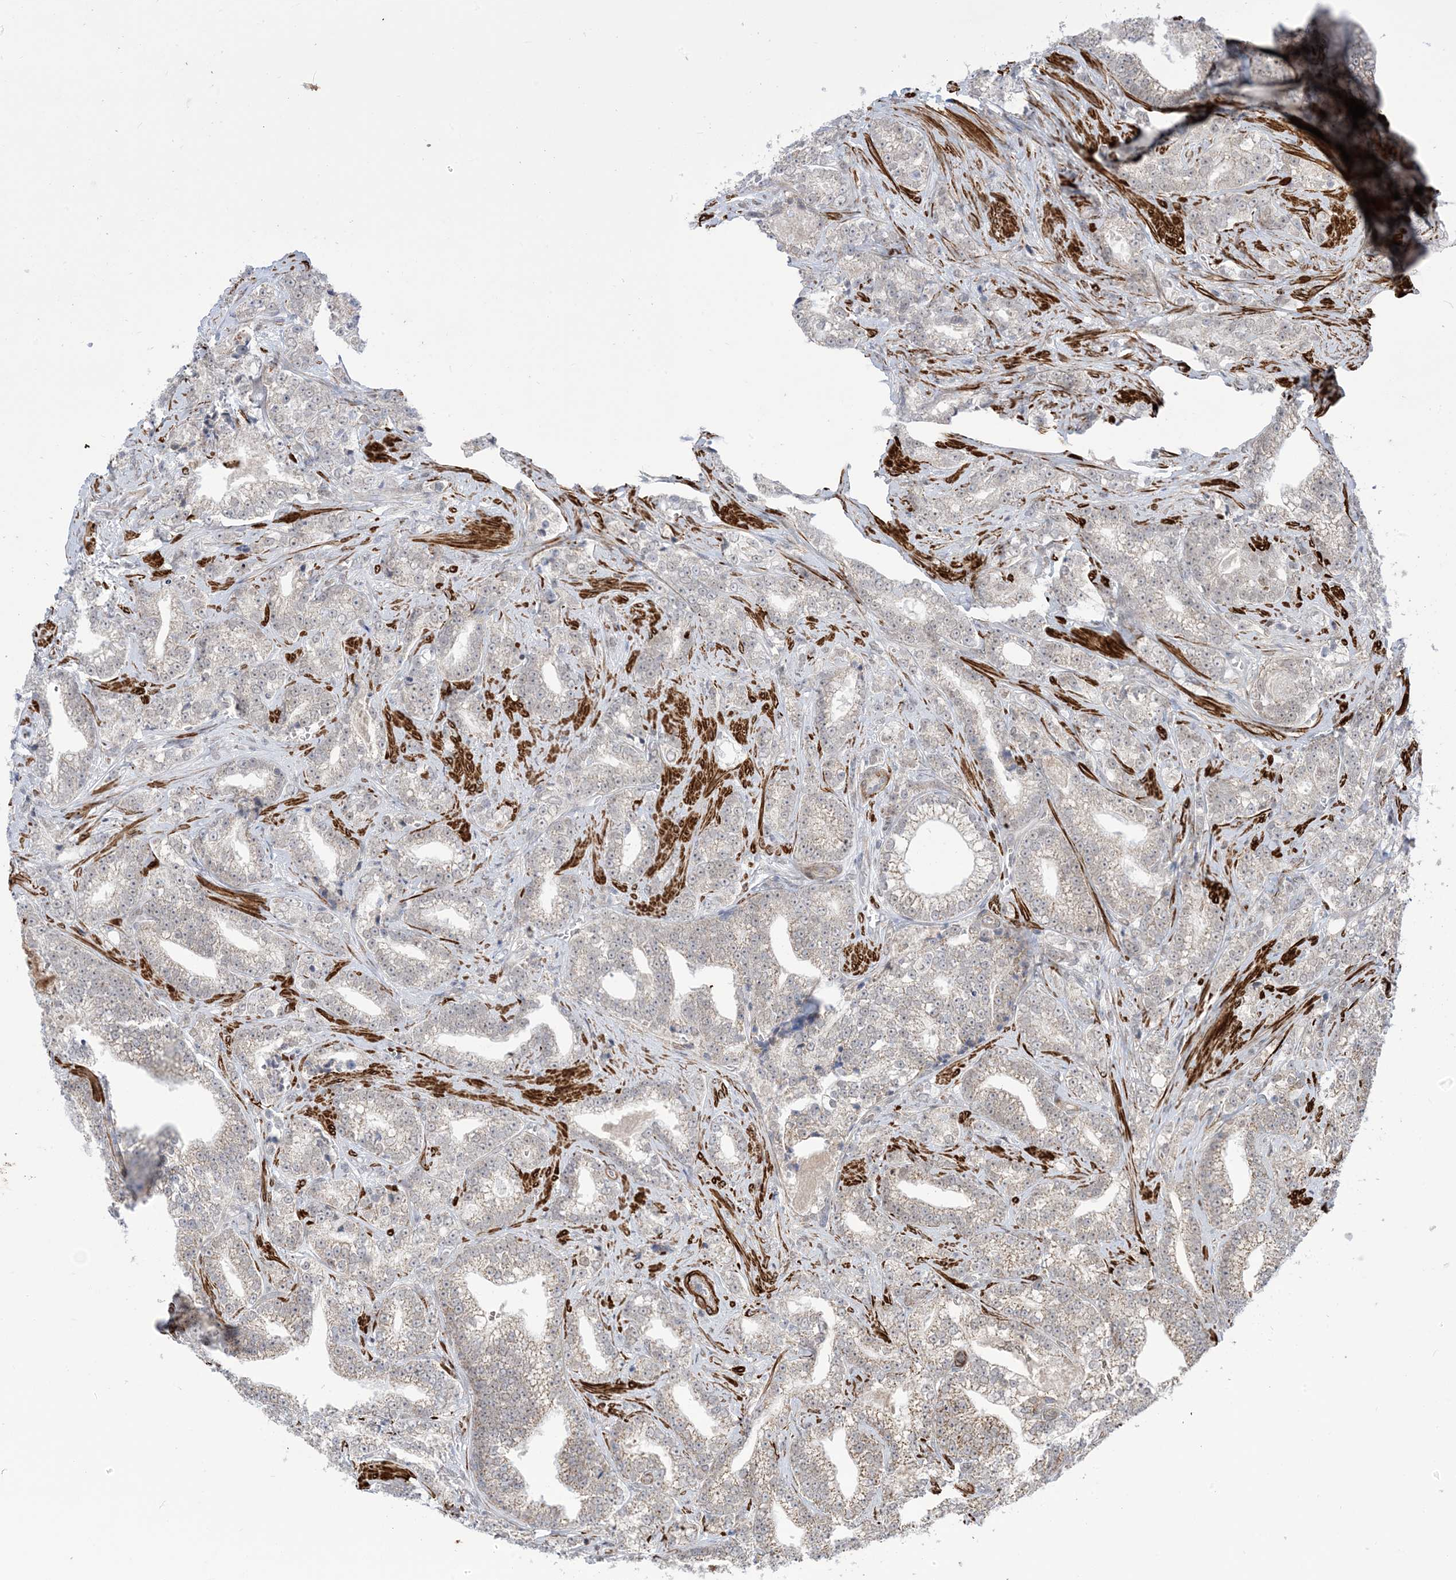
{"staining": {"intensity": "weak", "quantity": "25%-75%", "location": "cytoplasmic/membranous,nuclear"}, "tissue": "prostate cancer", "cell_type": "Tumor cells", "image_type": "cancer", "snomed": [{"axis": "morphology", "description": "Adenocarcinoma, High grade"}, {"axis": "topography", "description": "Prostate and seminal vesicle, NOS"}], "caption": "The image reveals a brown stain indicating the presence of a protein in the cytoplasmic/membranous and nuclear of tumor cells in prostate cancer. The protein of interest is shown in brown color, while the nuclei are stained blue.", "gene": "ZNF8", "patient": {"sex": "male", "age": 67}}